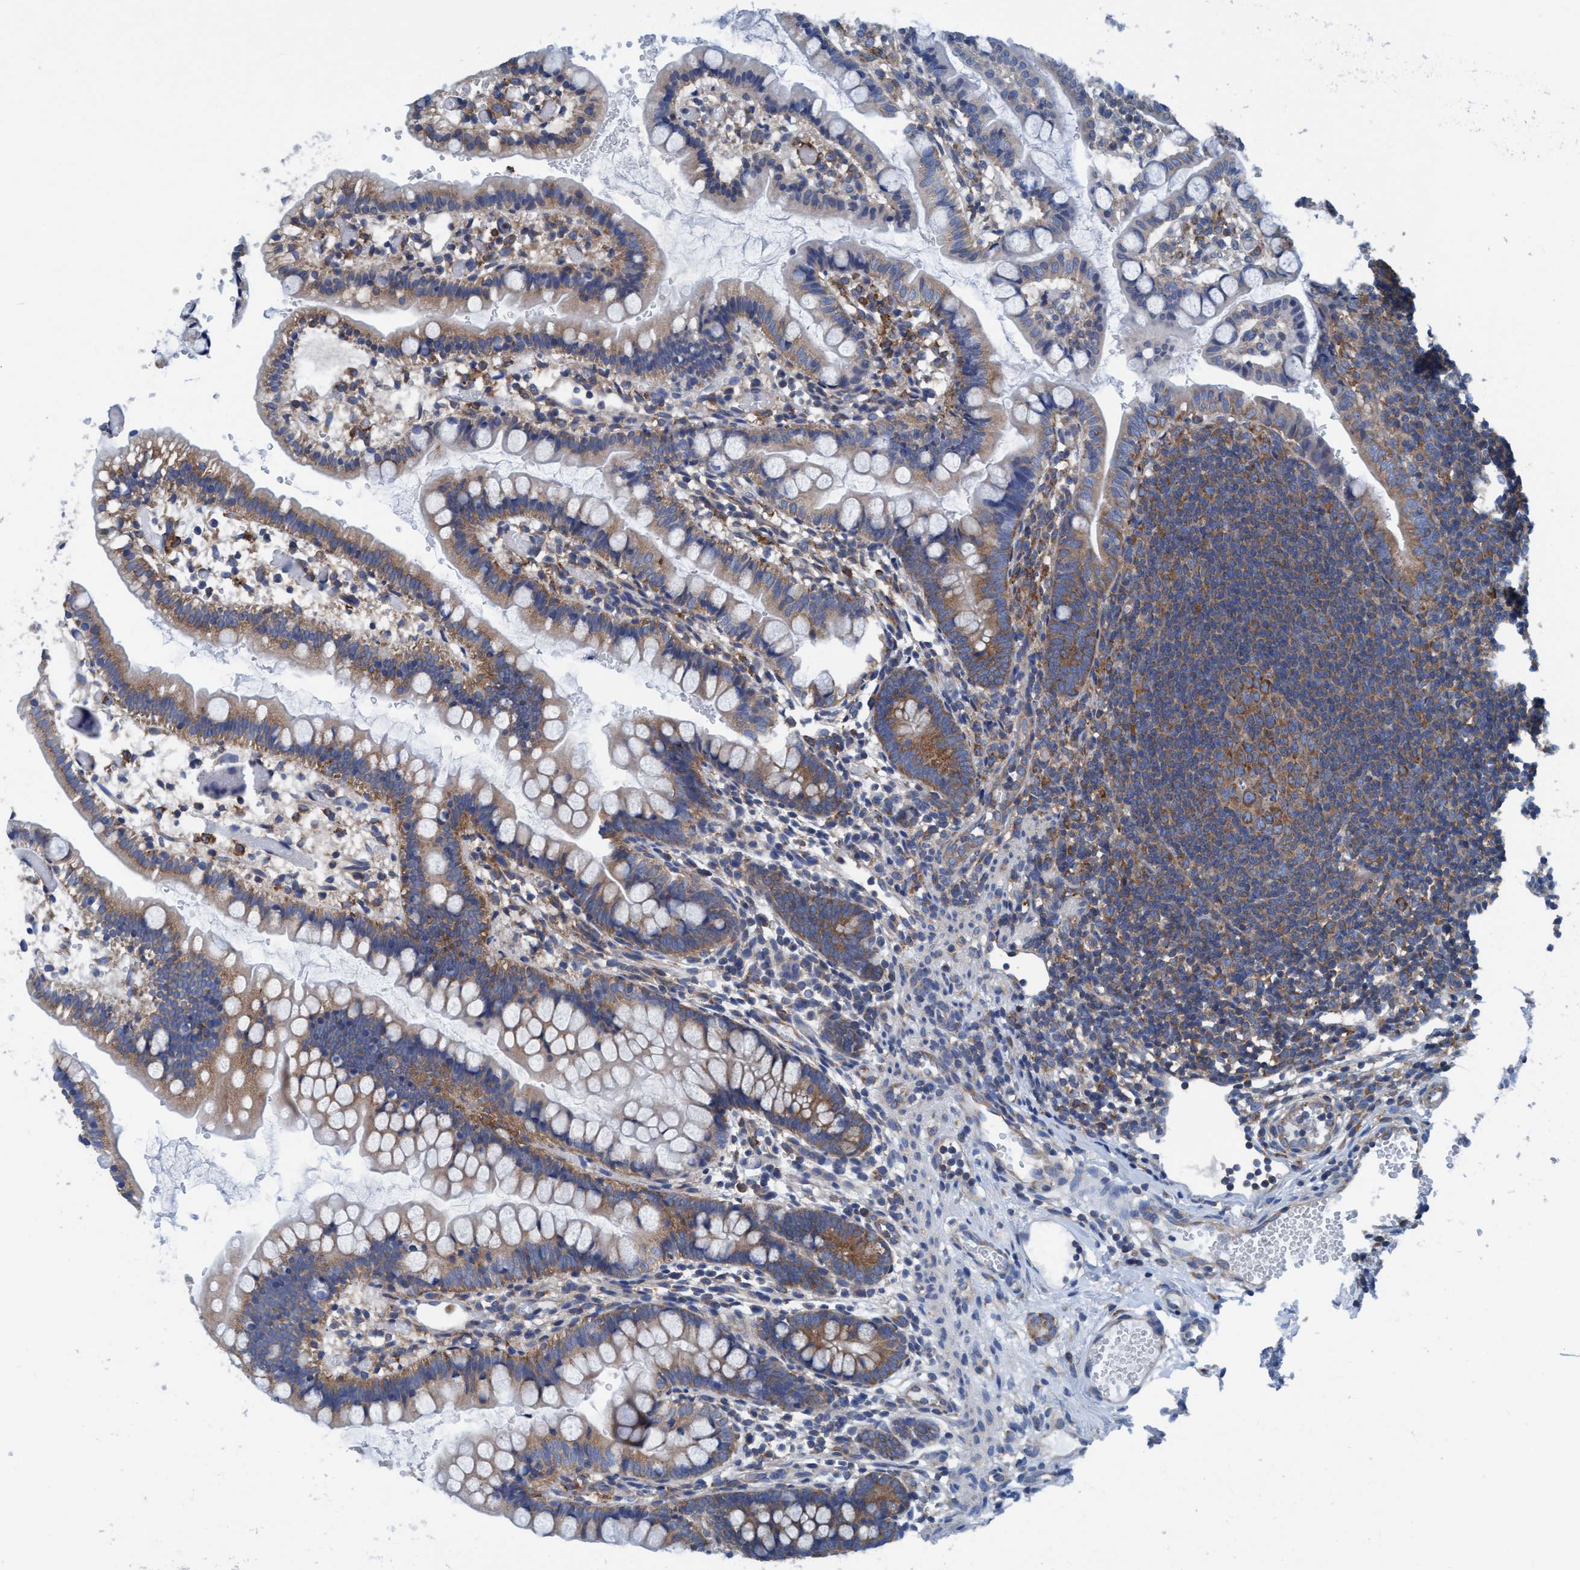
{"staining": {"intensity": "moderate", "quantity": ">75%", "location": "cytoplasmic/membranous"}, "tissue": "small intestine", "cell_type": "Glandular cells", "image_type": "normal", "snomed": [{"axis": "morphology", "description": "Normal tissue, NOS"}, {"axis": "morphology", "description": "Developmental malformation"}, {"axis": "topography", "description": "Small intestine"}], "caption": "IHC (DAB) staining of unremarkable small intestine reveals moderate cytoplasmic/membranous protein staining in about >75% of glandular cells. (DAB (3,3'-diaminobenzidine) IHC with brightfield microscopy, high magnification).", "gene": "NMT1", "patient": {"sex": "male"}}